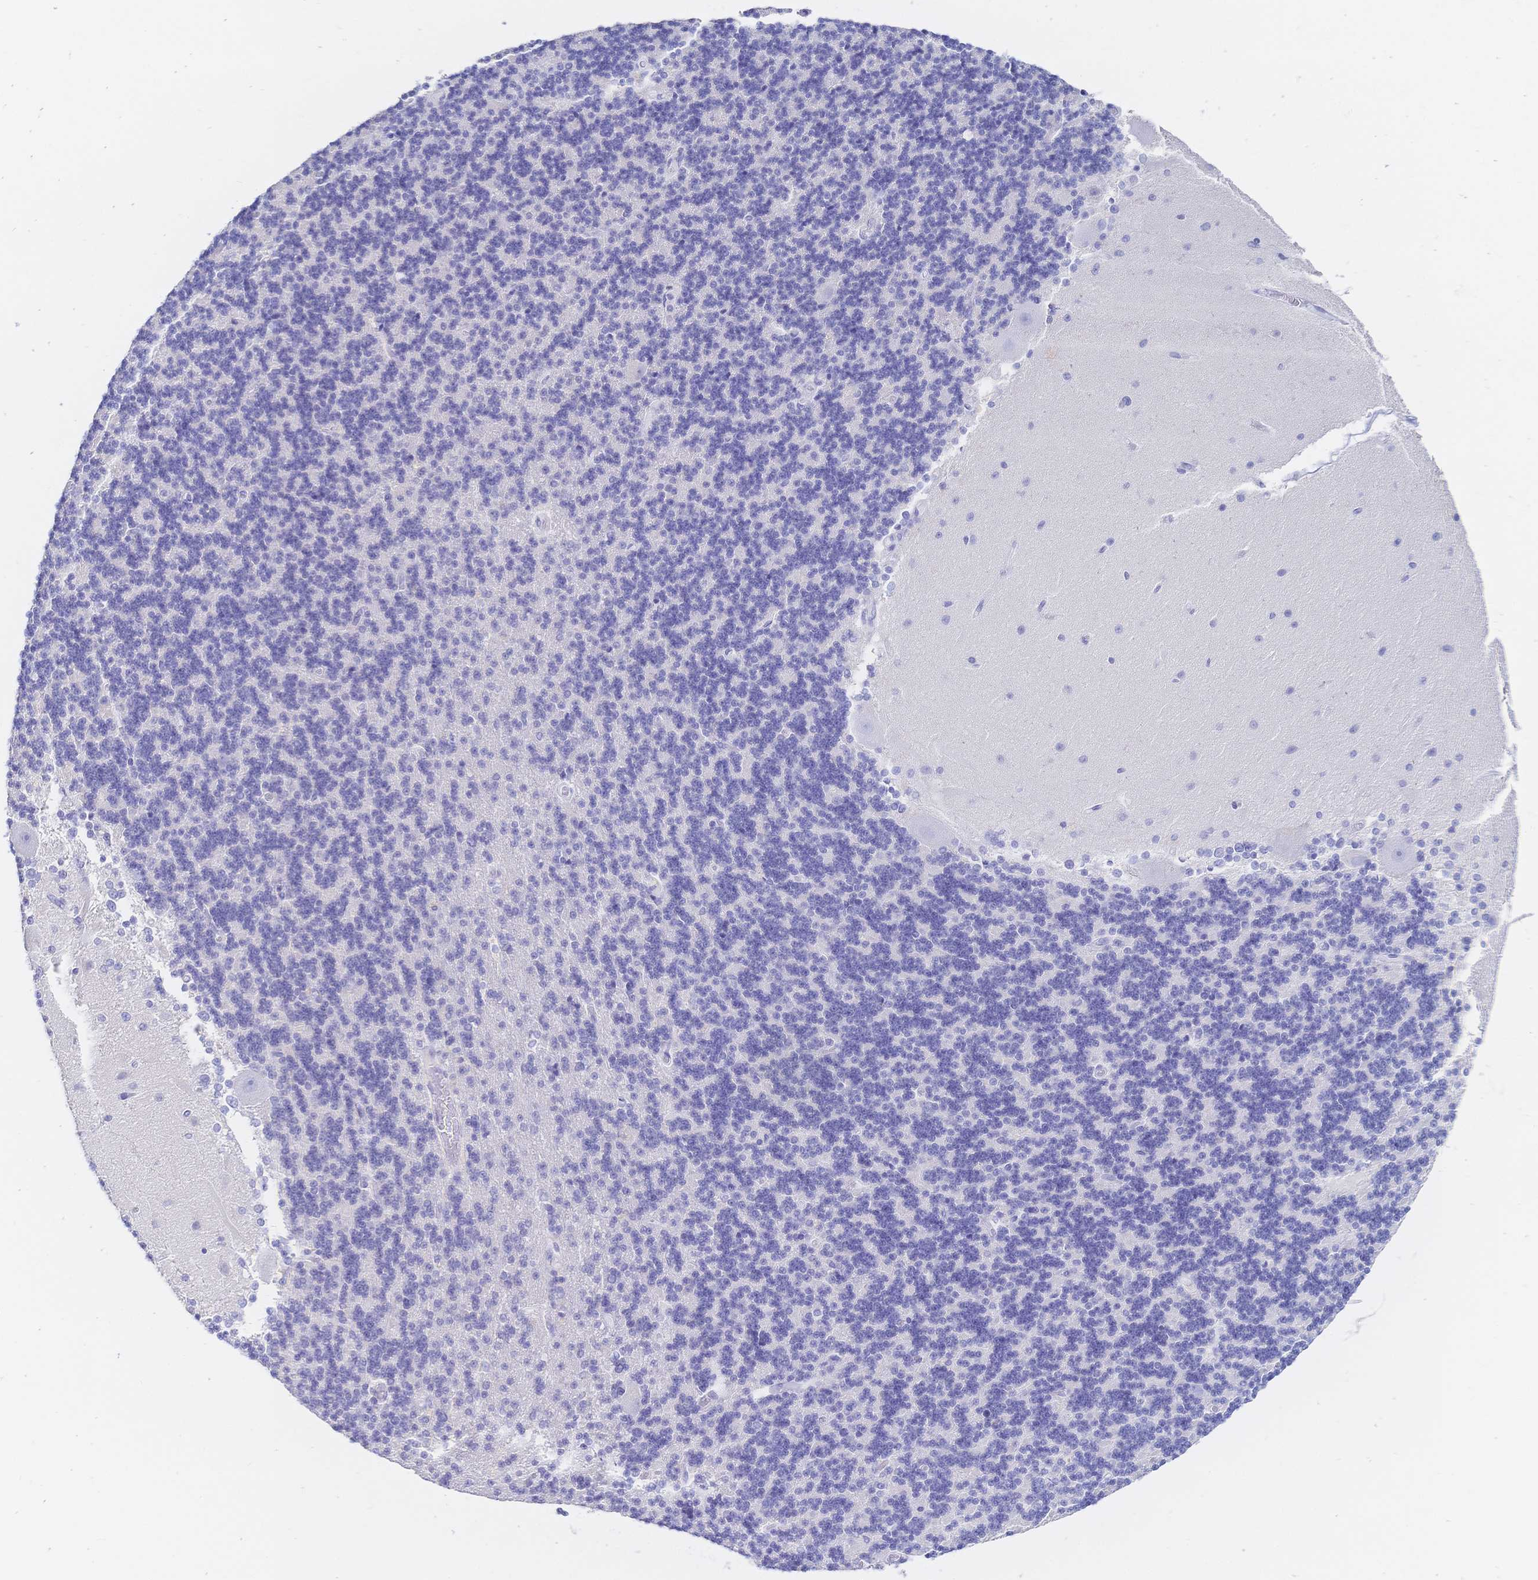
{"staining": {"intensity": "negative", "quantity": "none", "location": "none"}, "tissue": "cerebellum", "cell_type": "Cells in granular layer", "image_type": "normal", "snomed": [{"axis": "morphology", "description": "Normal tissue, NOS"}, {"axis": "topography", "description": "Cerebellum"}], "caption": "Cells in granular layer show no significant staining in unremarkable cerebellum.", "gene": "RRM1", "patient": {"sex": "female", "age": 54}}